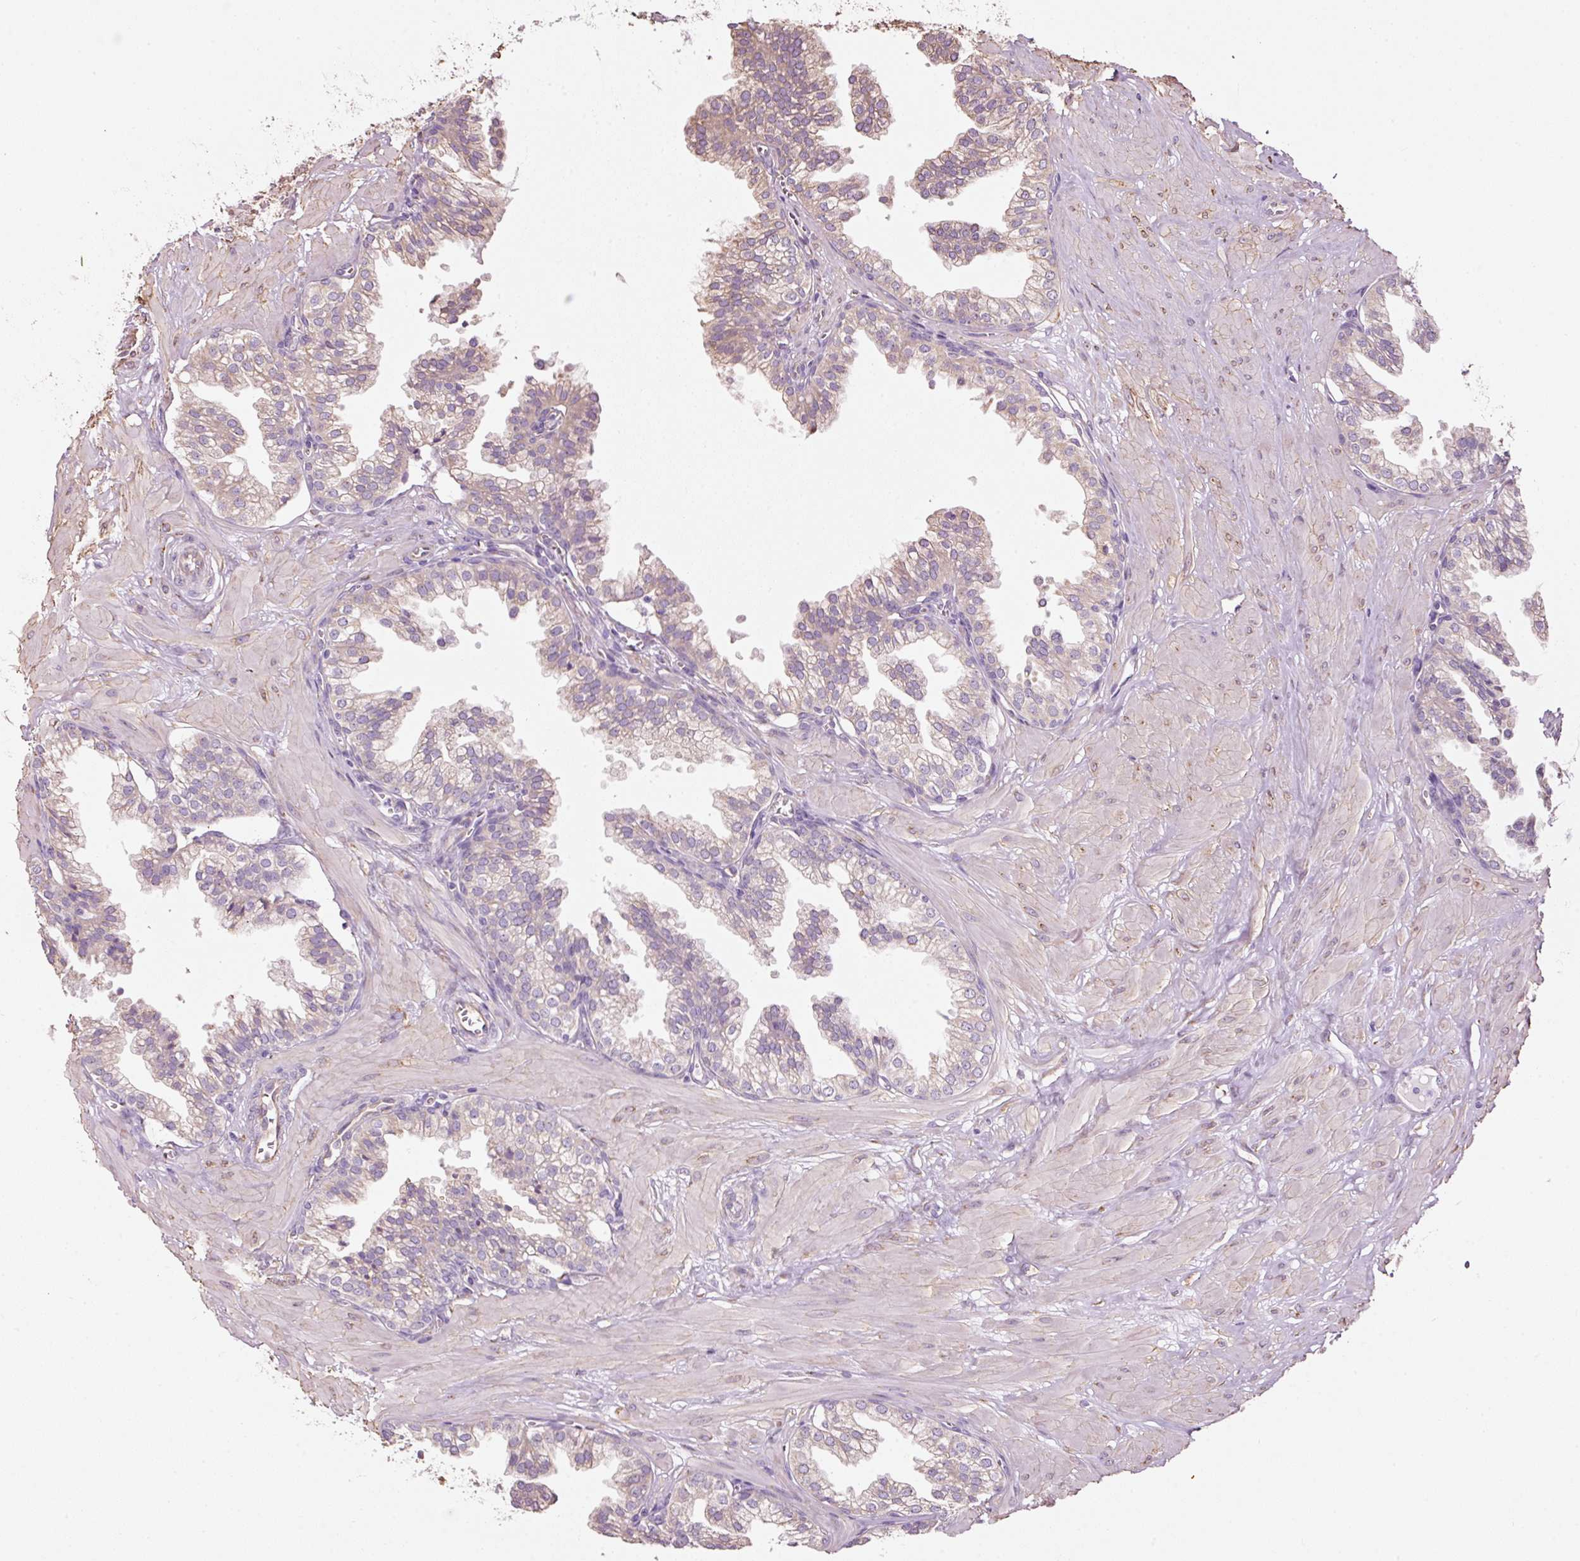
{"staining": {"intensity": "weak", "quantity": "25%-75%", "location": "cytoplasmic/membranous"}, "tissue": "prostate", "cell_type": "Glandular cells", "image_type": "normal", "snomed": [{"axis": "morphology", "description": "Normal tissue, NOS"}, {"axis": "topography", "description": "Prostate"}, {"axis": "topography", "description": "Peripheral nerve tissue"}], "caption": "A micrograph showing weak cytoplasmic/membranous positivity in approximately 25%-75% of glandular cells in benign prostate, as visualized by brown immunohistochemical staining.", "gene": "GCG", "patient": {"sex": "male", "age": 55}}